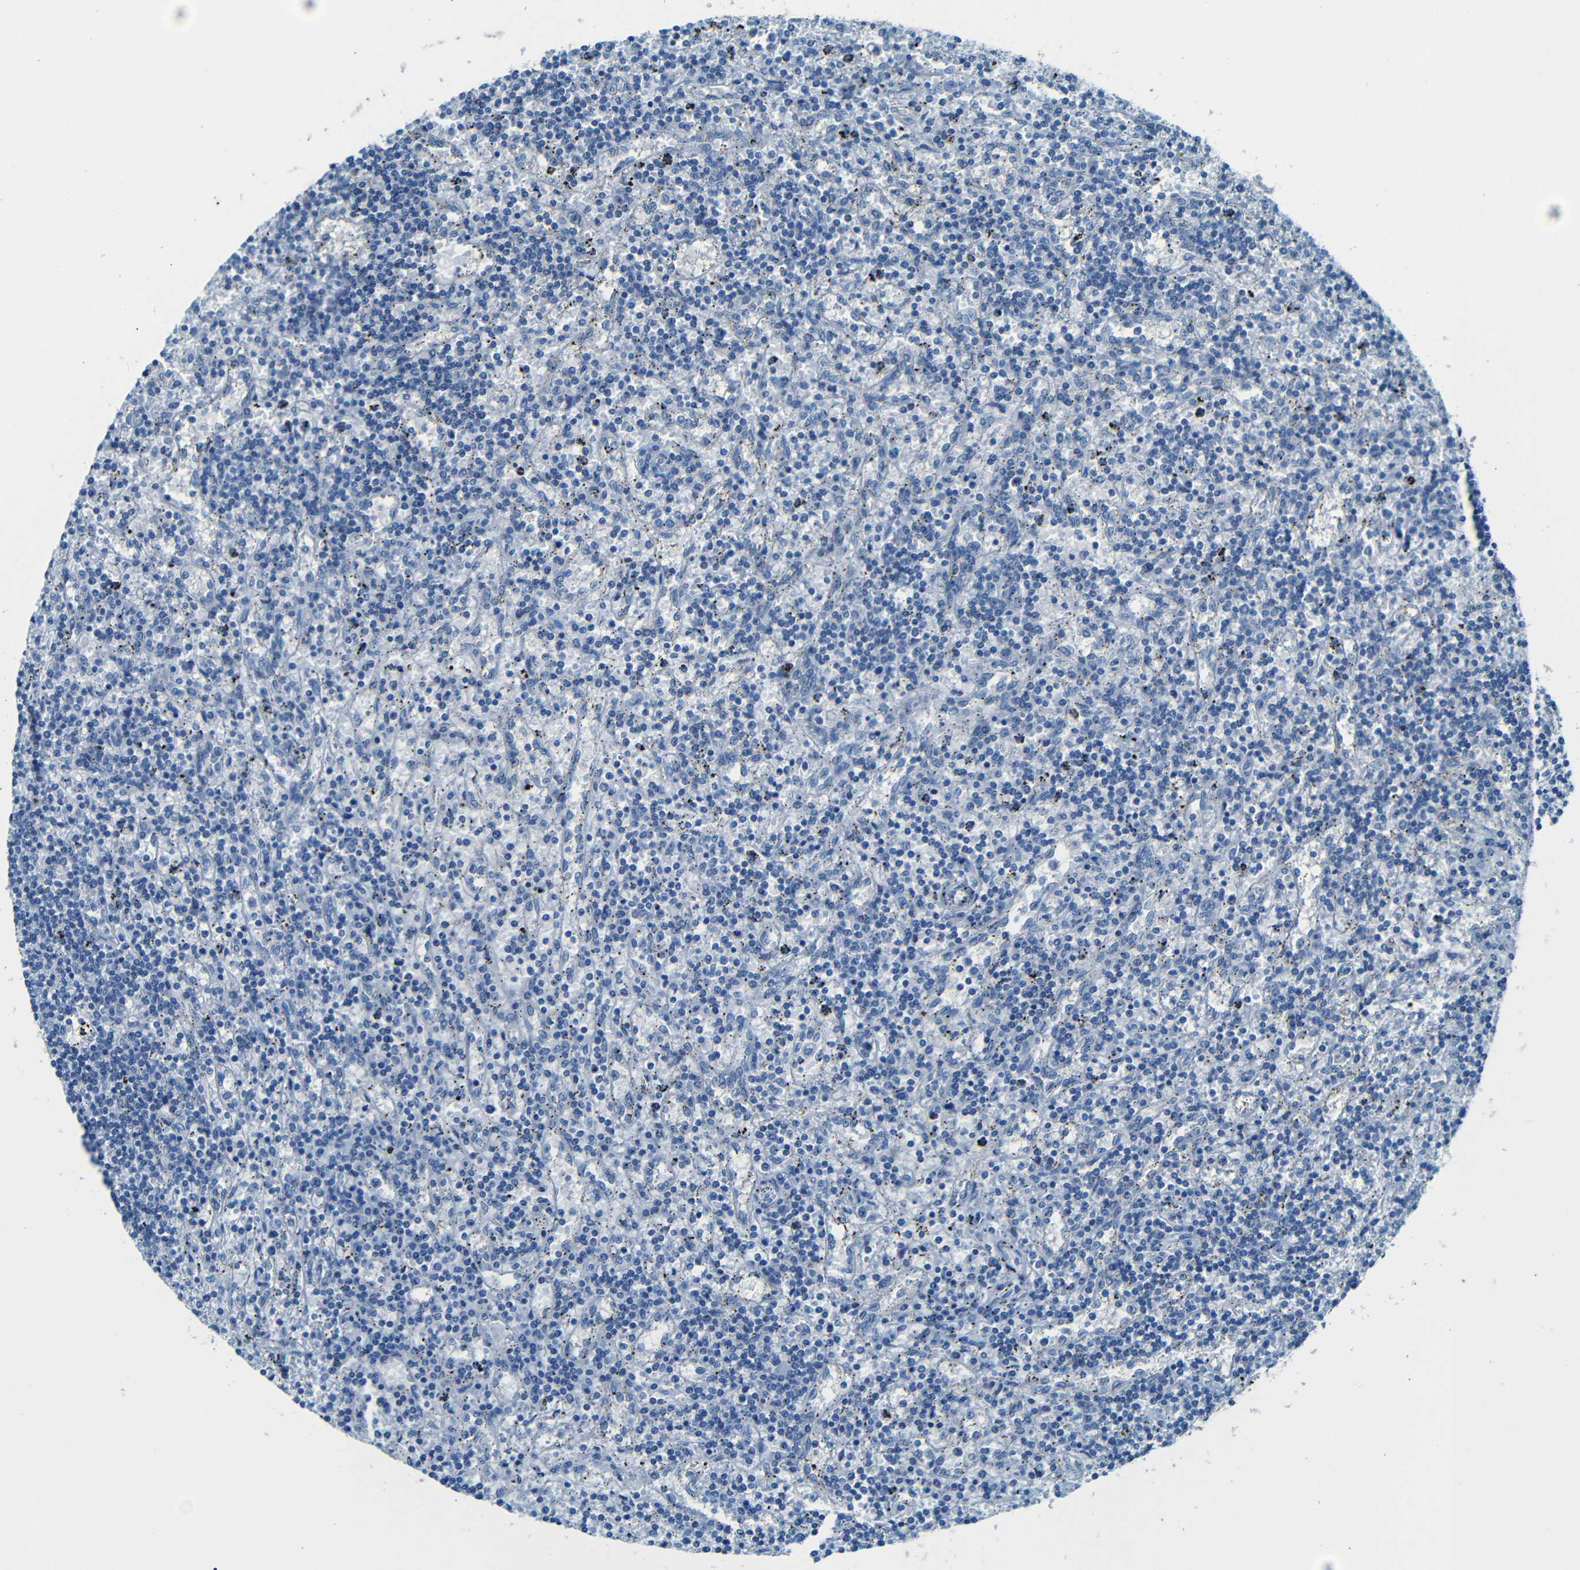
{"staining": {"intensity": "negative", "quantity": "none", "location": "none"}, "tissue": "lymphoma", "cell_type": "Tumor cells", "image_type": "cancer", "snomed": [{"axis": "morphology", "description": "Malignant lymphoma, non-Hodgkin's type, Low grade"}, {"axis": "topography", "description": "Spleen"}], "caption": "High magnification brightfield microscopy of lymphoma stained with DAB (brown) and counterstained with hematoxylin (blue): tumor cells show no significant staining.", "gene": "ZMAT1", "patient": {"sex": "male", "age": 76}}